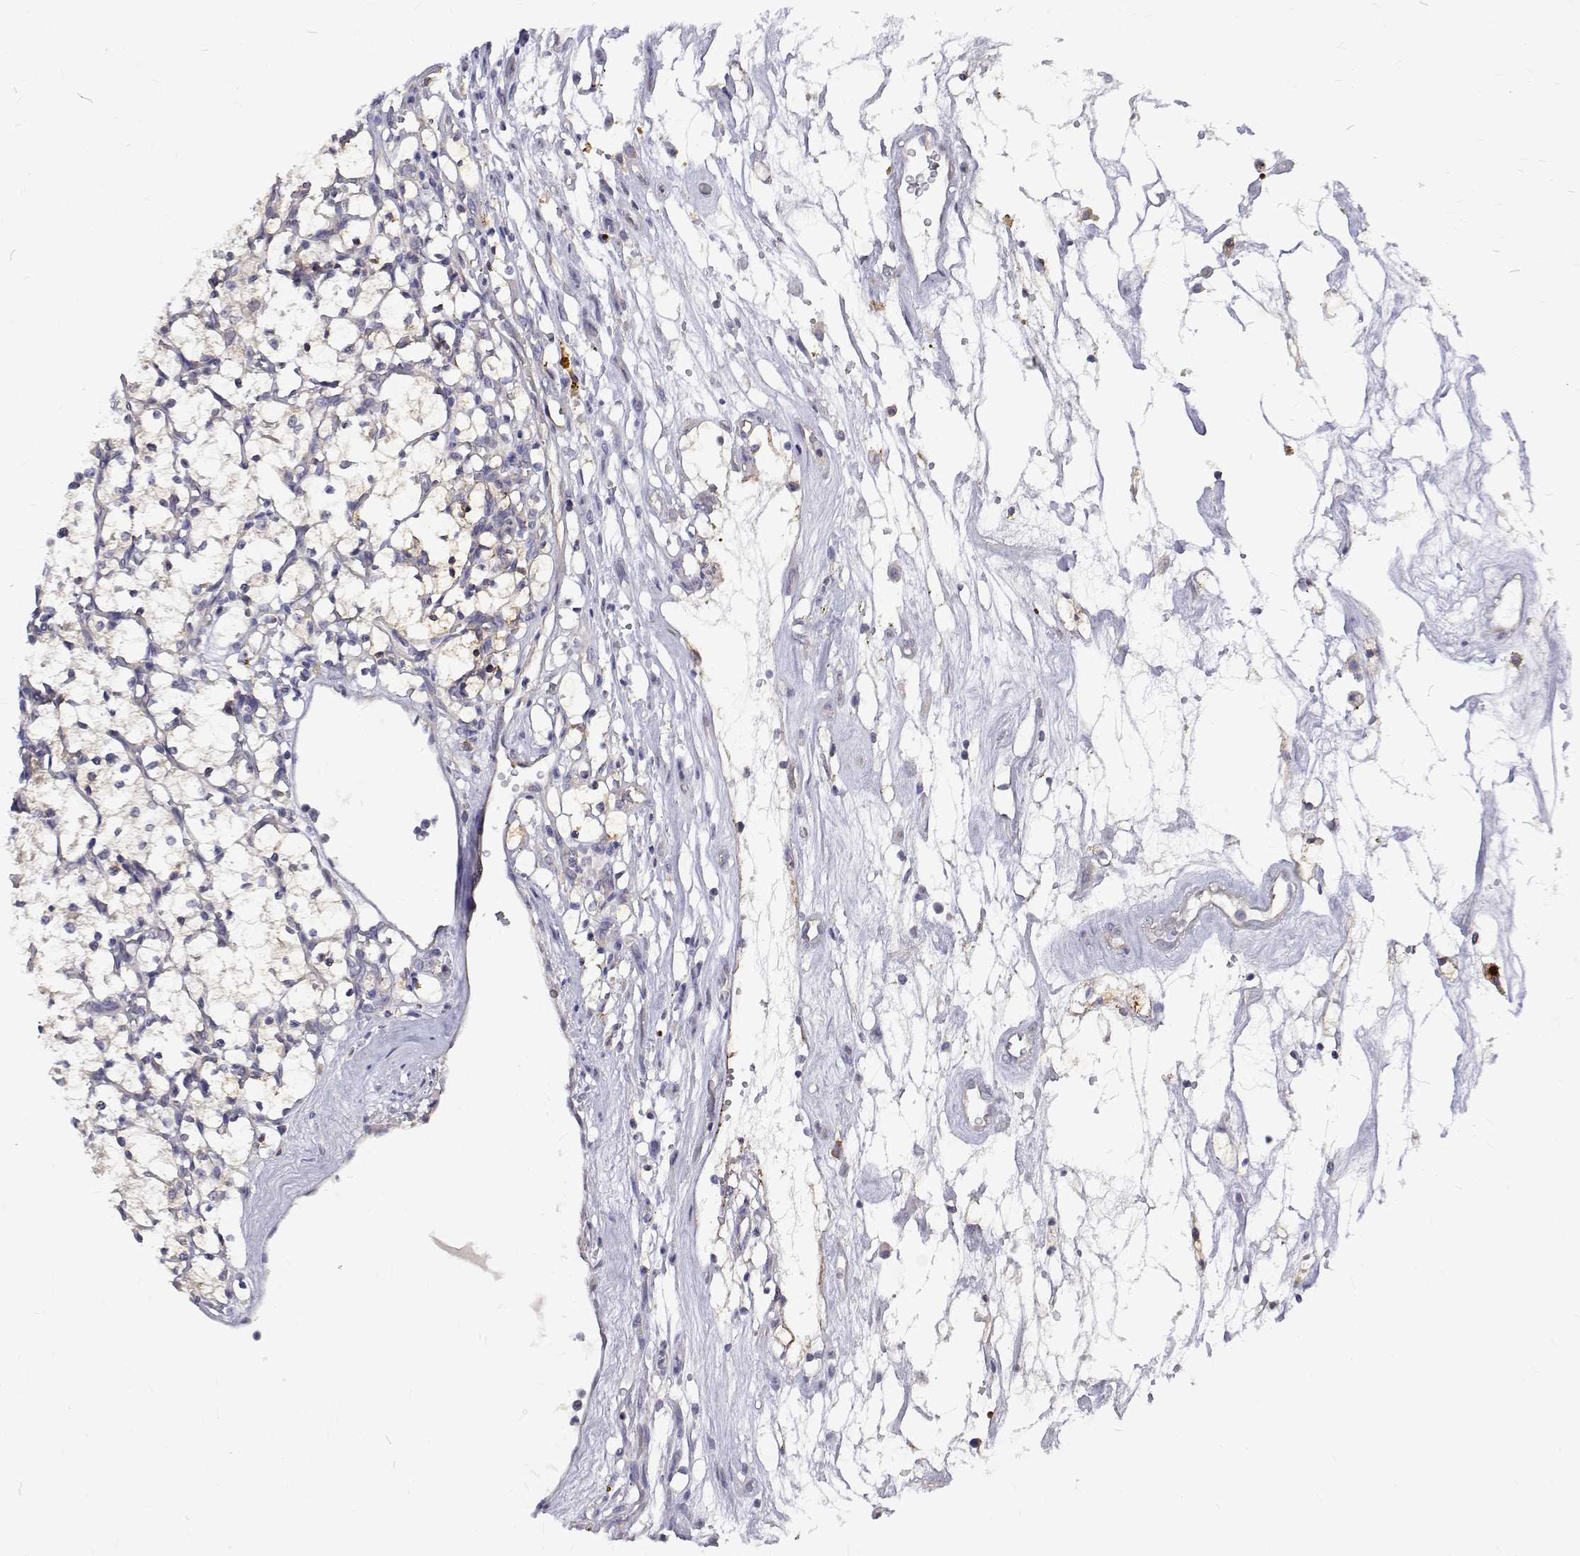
{"staining": {"intensity": "negative", "quantity": "none", "location": "none"}, "tissue": "renal cancer", "cell_type": "Tumor cells", "image_type": "cancer", "snomed": [{"axis": "morphology", "description": "Adenocarcinoma, NOS"}, {"axis": "topography", "description": "Kidney"}], "caption": "DAB (3,3'-diaminobenzidine) immunohistochemical staining of human renal cancer (adenocarcinoma) displays no significant staining in tumor cells. (IHC, brightfield microscopy, high magnification).", "gene": "PADI1", "patient": {"sex": "female", "age": 69}}